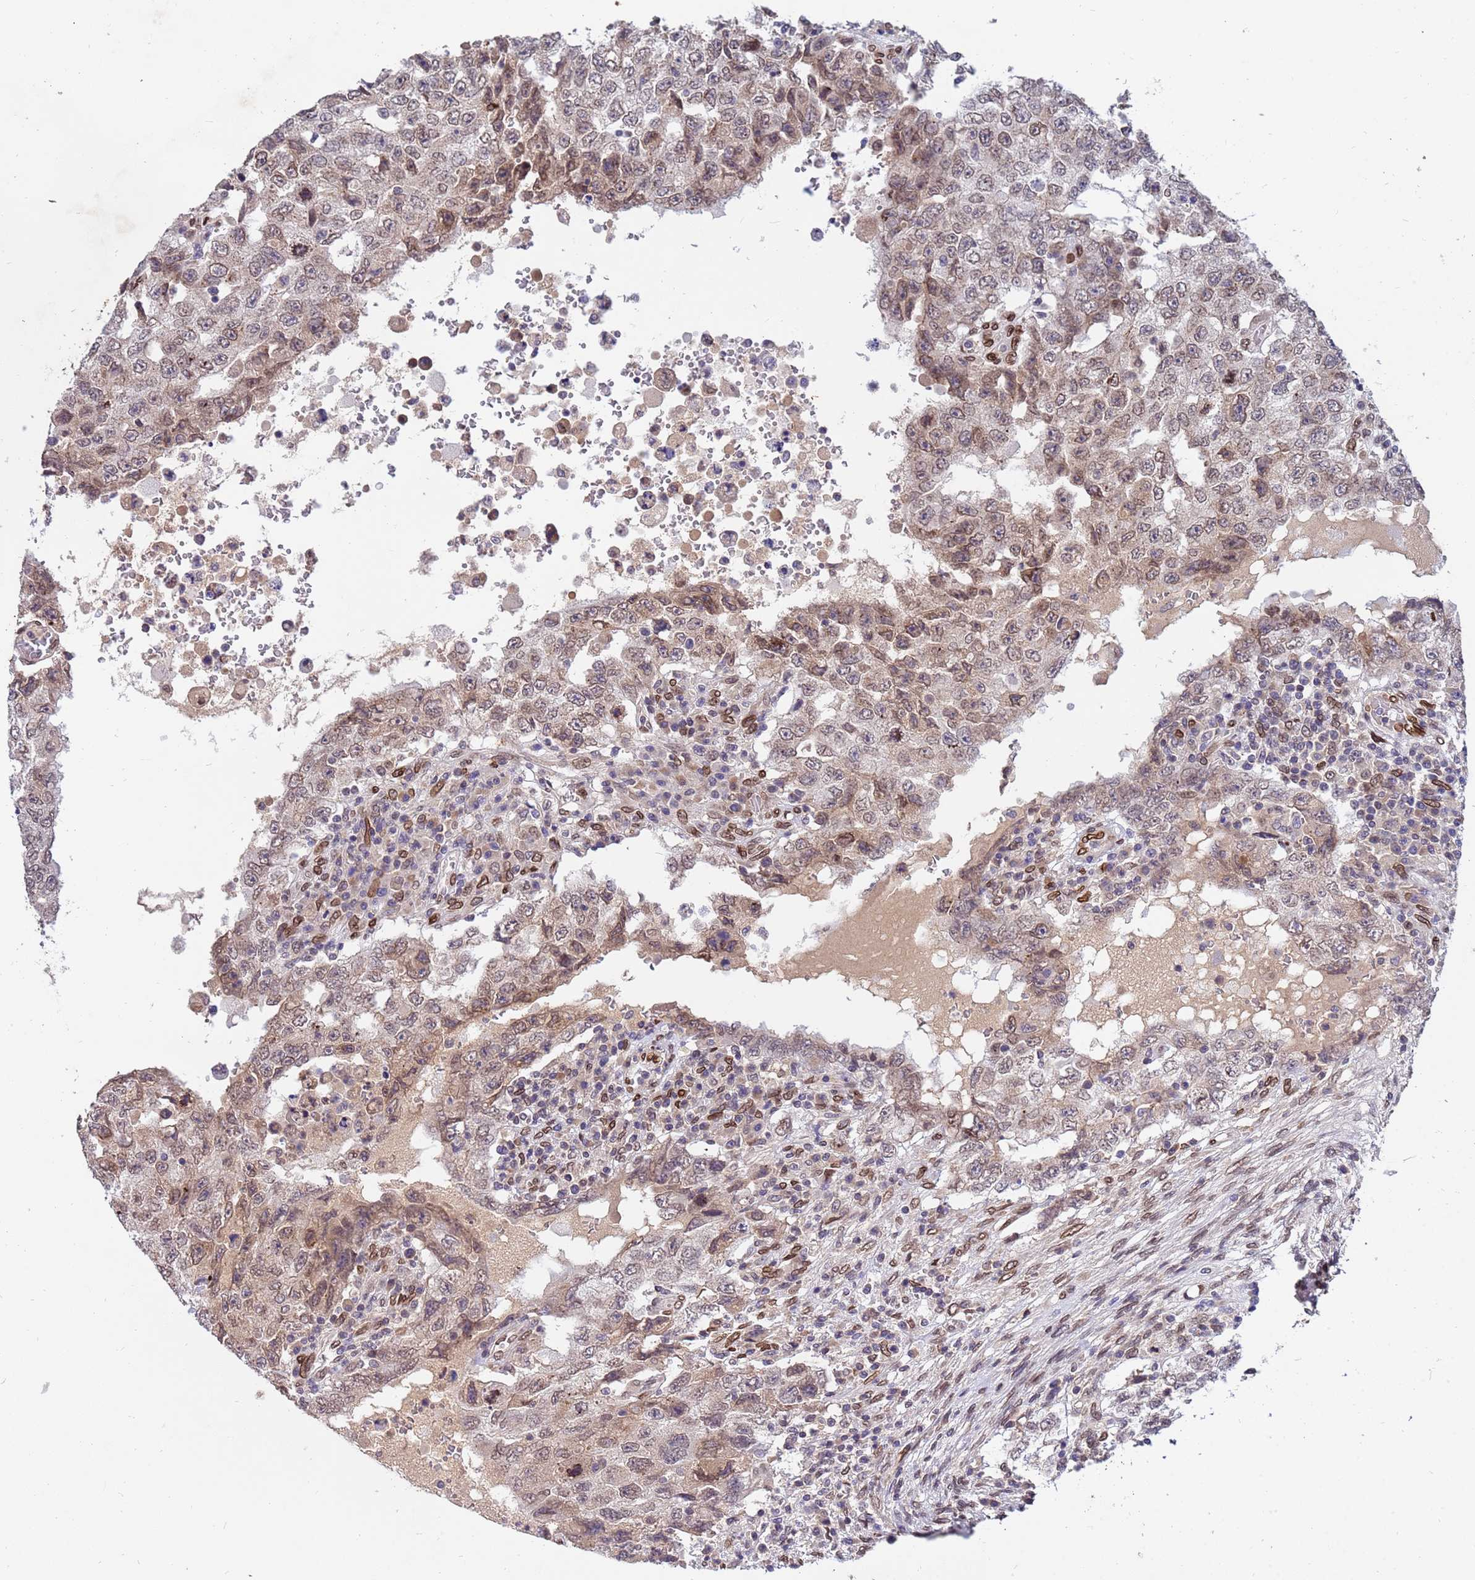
{"staining": {"intensity": "moderate", "quantity": "25%-75%", "location": "cytoplasmic/membranous,nuclear"}, "tissue": "testis cancer", "cell_type": "Tumor cells", "image_type": "cancer", "snomed": [{"axis": "morphology", "description": "Carcinoma, Embryonal, NOS"}, {"axis": "topography", "description": "Testis"}], "caption": "Embryonal carcinoma (testis) stained with immunohistochemistry (IHC) exhibits moderate cytoplasmic/membranous and nuclear staining in approximately 25%-75% of tumor cells.", "gene": "GPR135", "patient": {"sex": "male", "age": 26}}